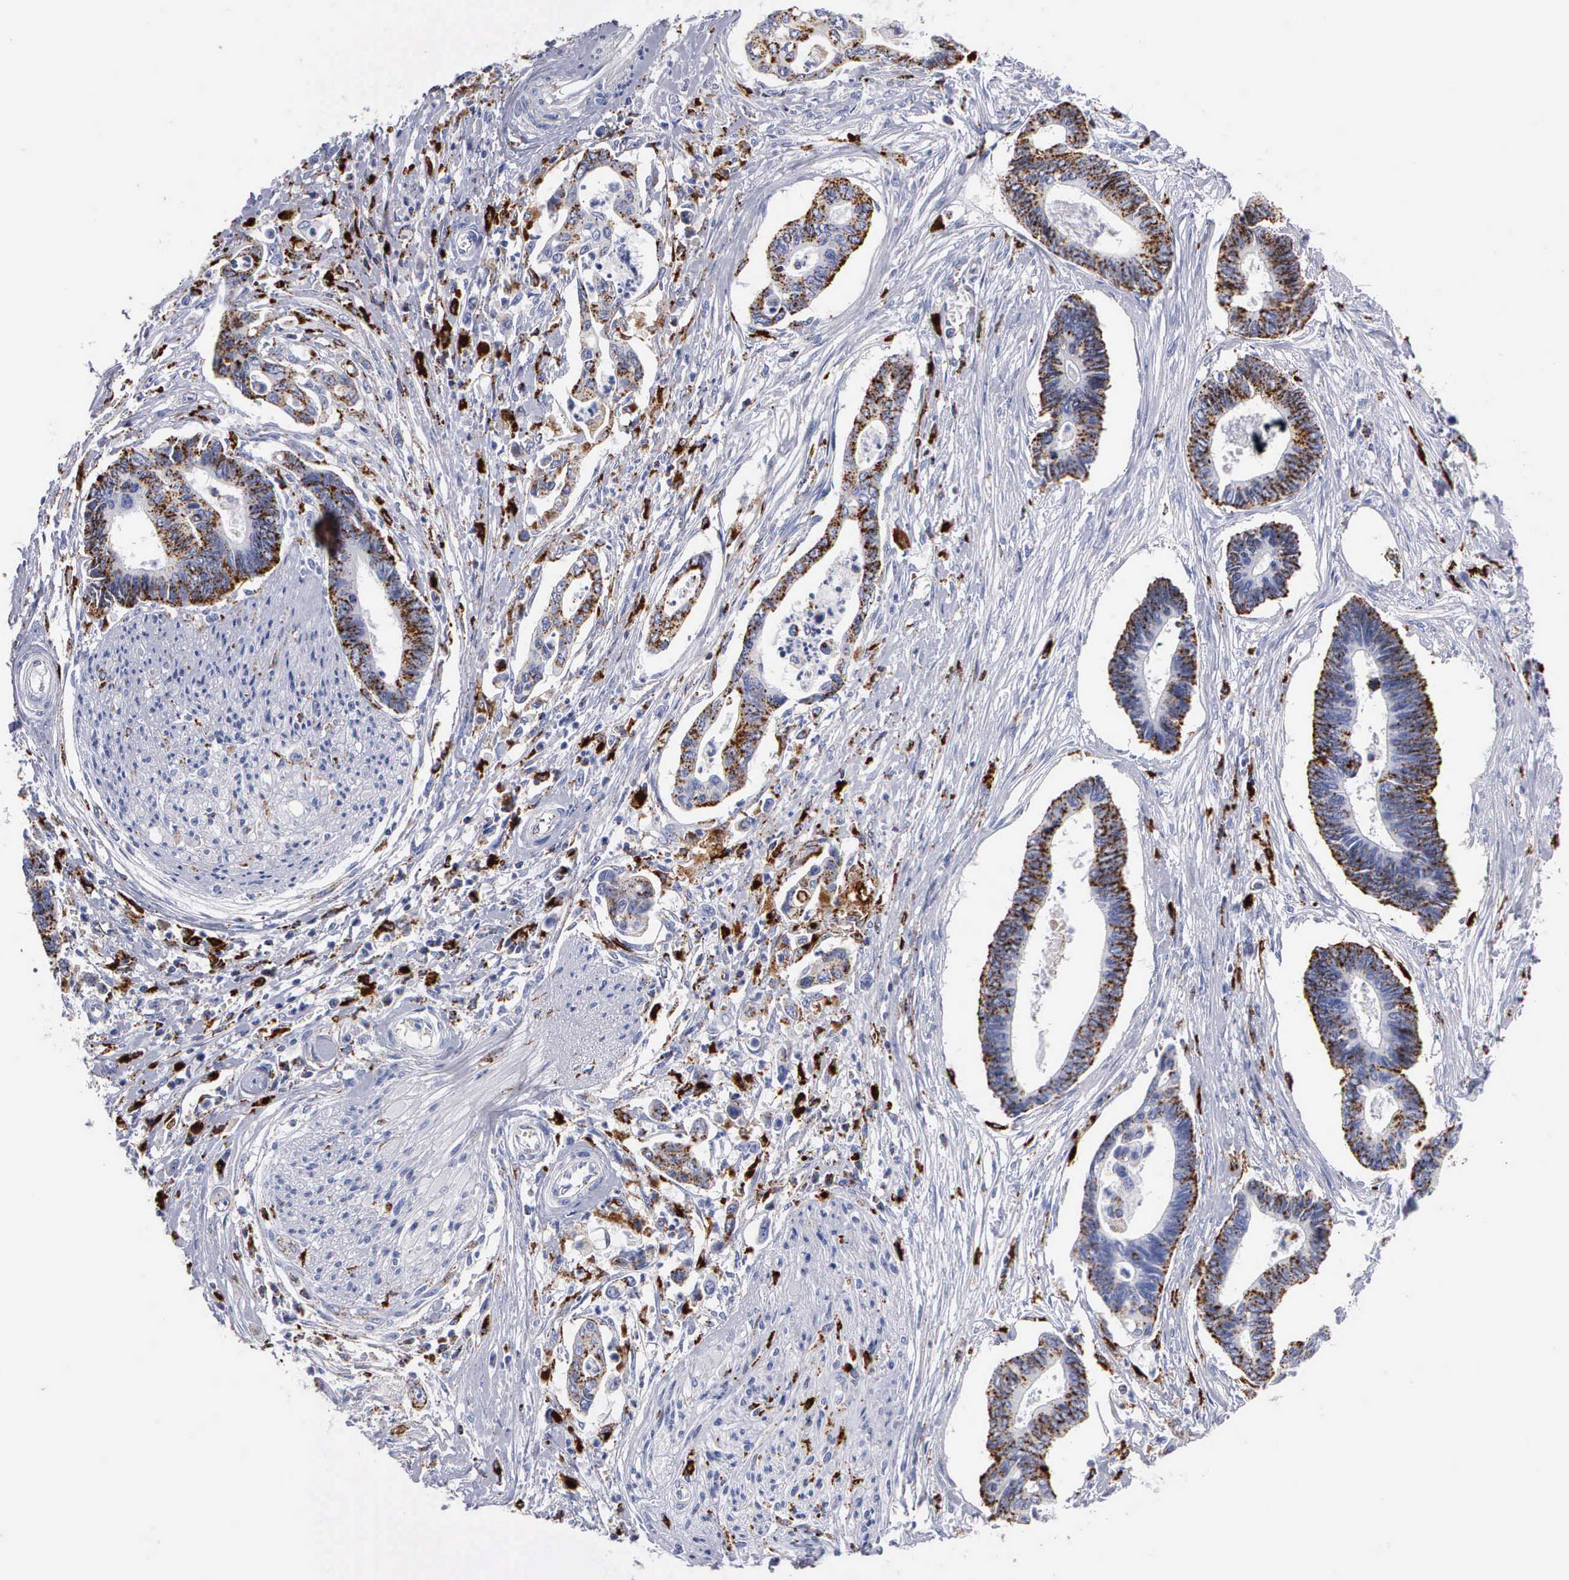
{"staining": {"intensity": "moderate", "quantity": "25%-75%", "location": "cytoplasmic/membranous"}, "tissue": "pancreatic cancer", "cell_type": "Tumor cells", "image_type": "cancer", "snomed": [{"axis": "morphology", "description": "Adenocarcinoma, NOS"}, {"axis": "topography", "description": "Pancreas"}], "caption": "The immunohistochemical stain shows moderate cytoplasmic/membranous expression in tumor cells of pancreatic cancer (adenocarcinoma) tissue.", "gene": "CTSH", "patient": {"sex": "female", "age": 70}}